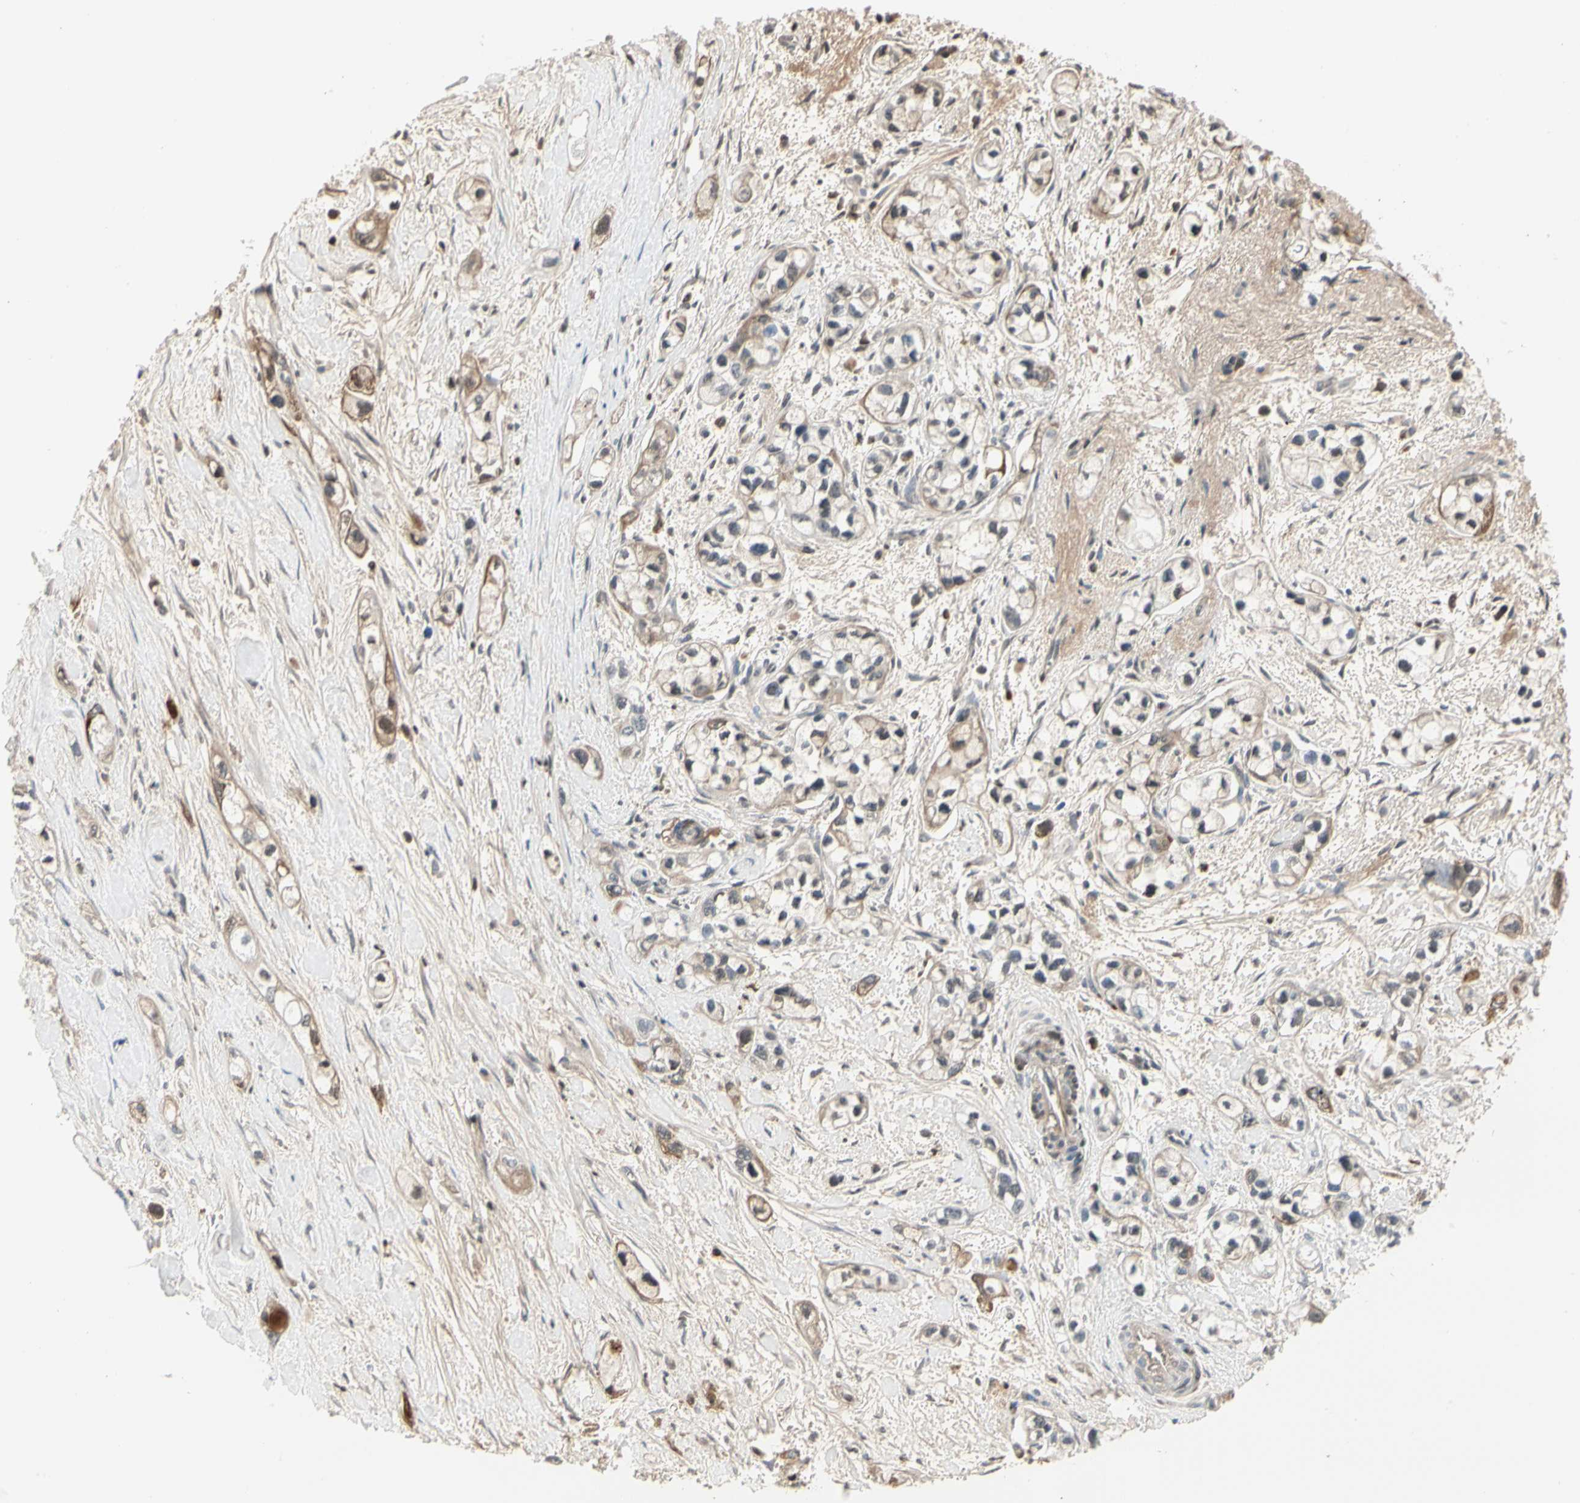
{"staining": {"intensity": "moderate", "quantity": ">75%", "location": "cytoplasmic/membranous"}, "tissue": "pancreatic cancer", "cell_type": "Tumor cells", "image_type": "cancer", "snomed": [{"axis": "morphology", "description": "Adenocarcinoma, NOS"}, {"axis": "topography", "description": "Pancreas"}], "caption": "A micrograph of pancreatic cancer stained for a protein displays moderate cytoplasmic/membranous brown staining in tumor cells.", "gene": "LAMB3", "patient": {"sex": "male", "age": 74}}